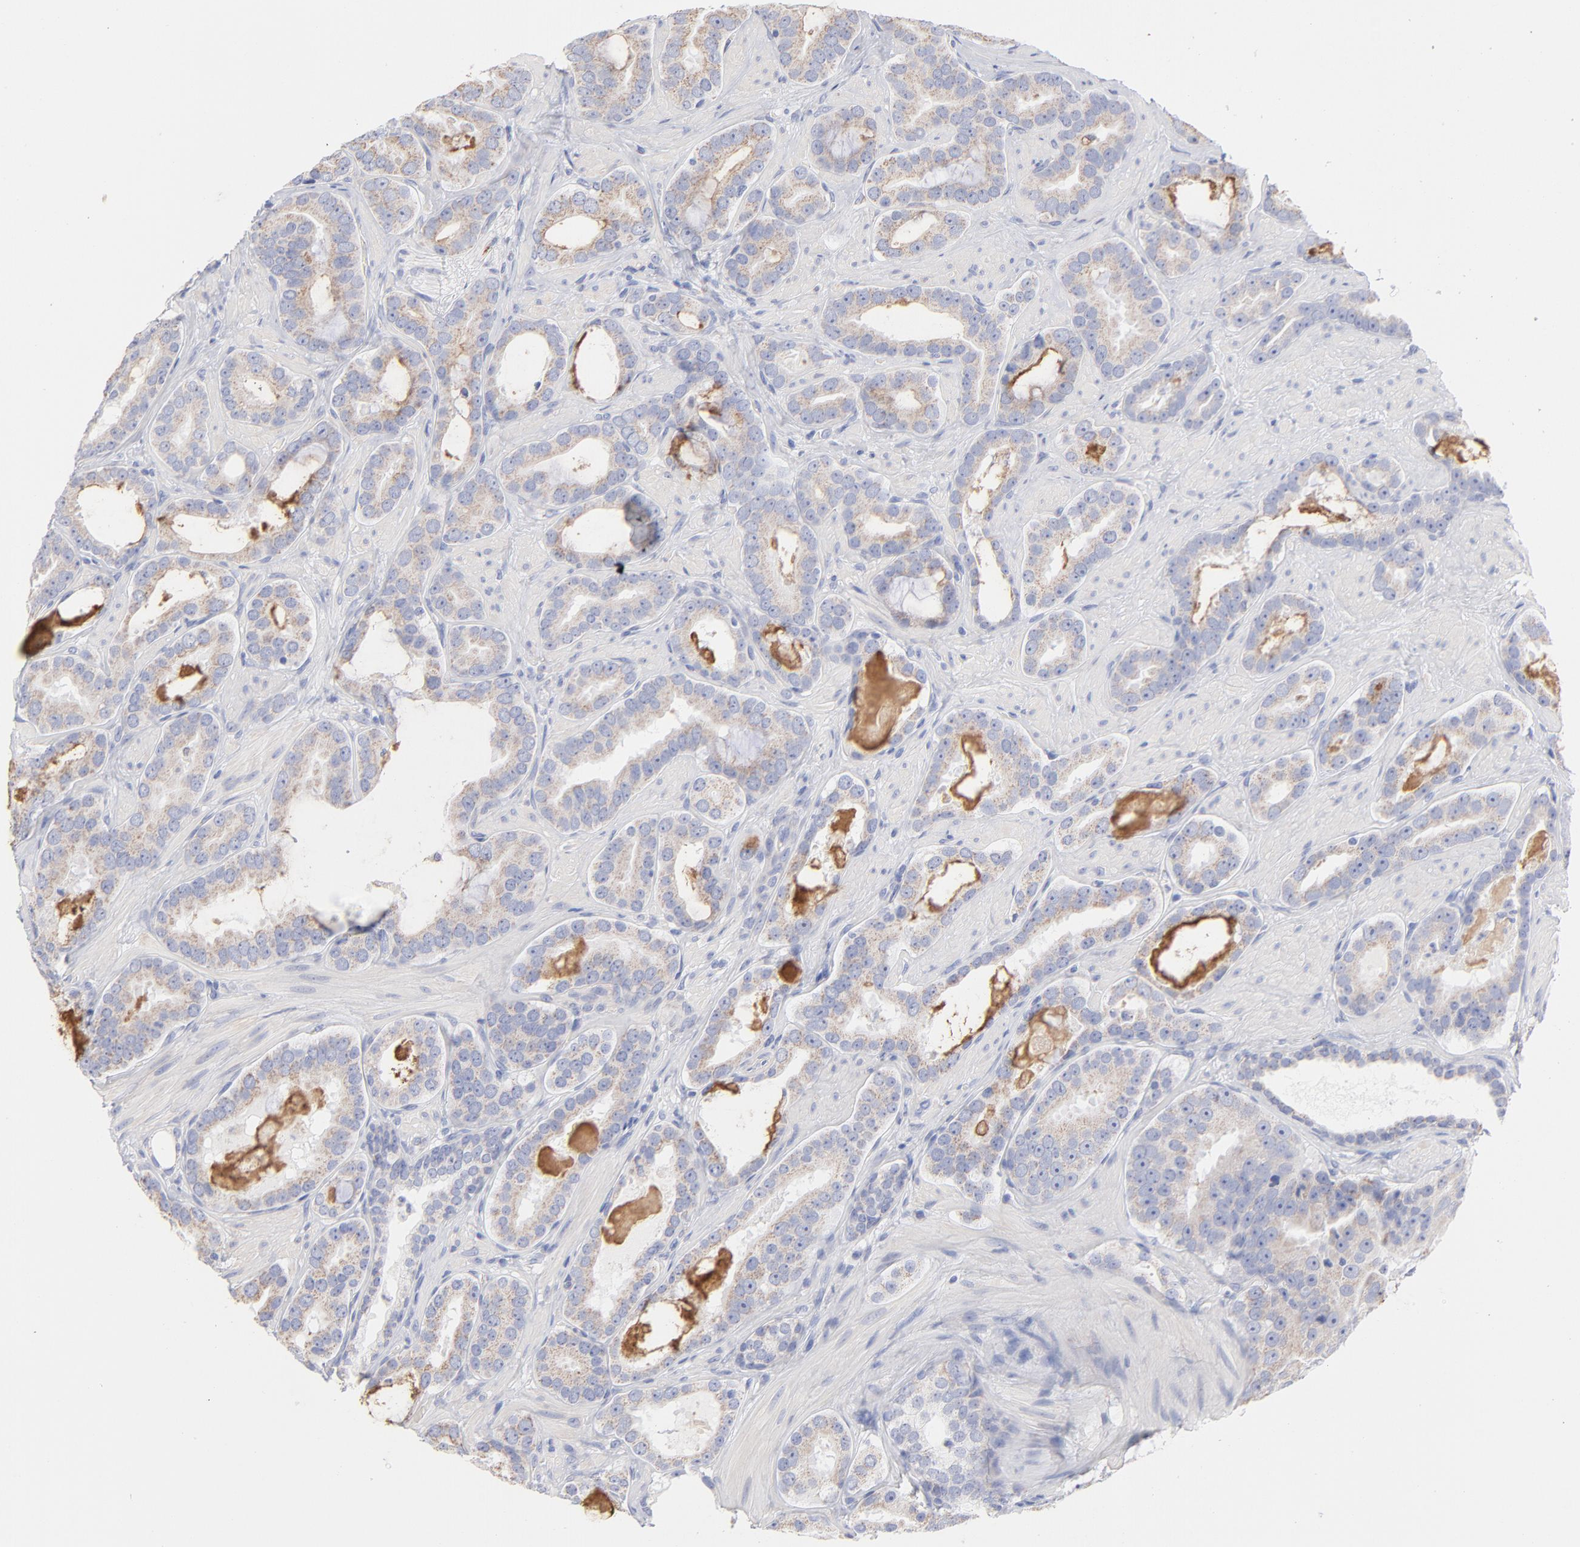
{"staining": {"intensity": "weak", "quantity": ">75%", "location": "cytoplasmic/membranous"}, "tissue": "prostate cancer", "cell_type": "Tumor cells", "image_type": "cancer", "snomed": [{"axis": "morphology", "description": "Adenocarcinoma, Low grade"}, {"axis": "topography", "description": "Prostate"}], "caption": "This photomicrograph displays prostate adenocarcinoma (low-grade) stained with IHC to label a protein in brown. The cytoplasmic/membranous of tumor cells show weak positivity for the protein. Nuclei are counter-stained blue.", "gene": "TST", "patient": {"sex": "male", "age": 59}}